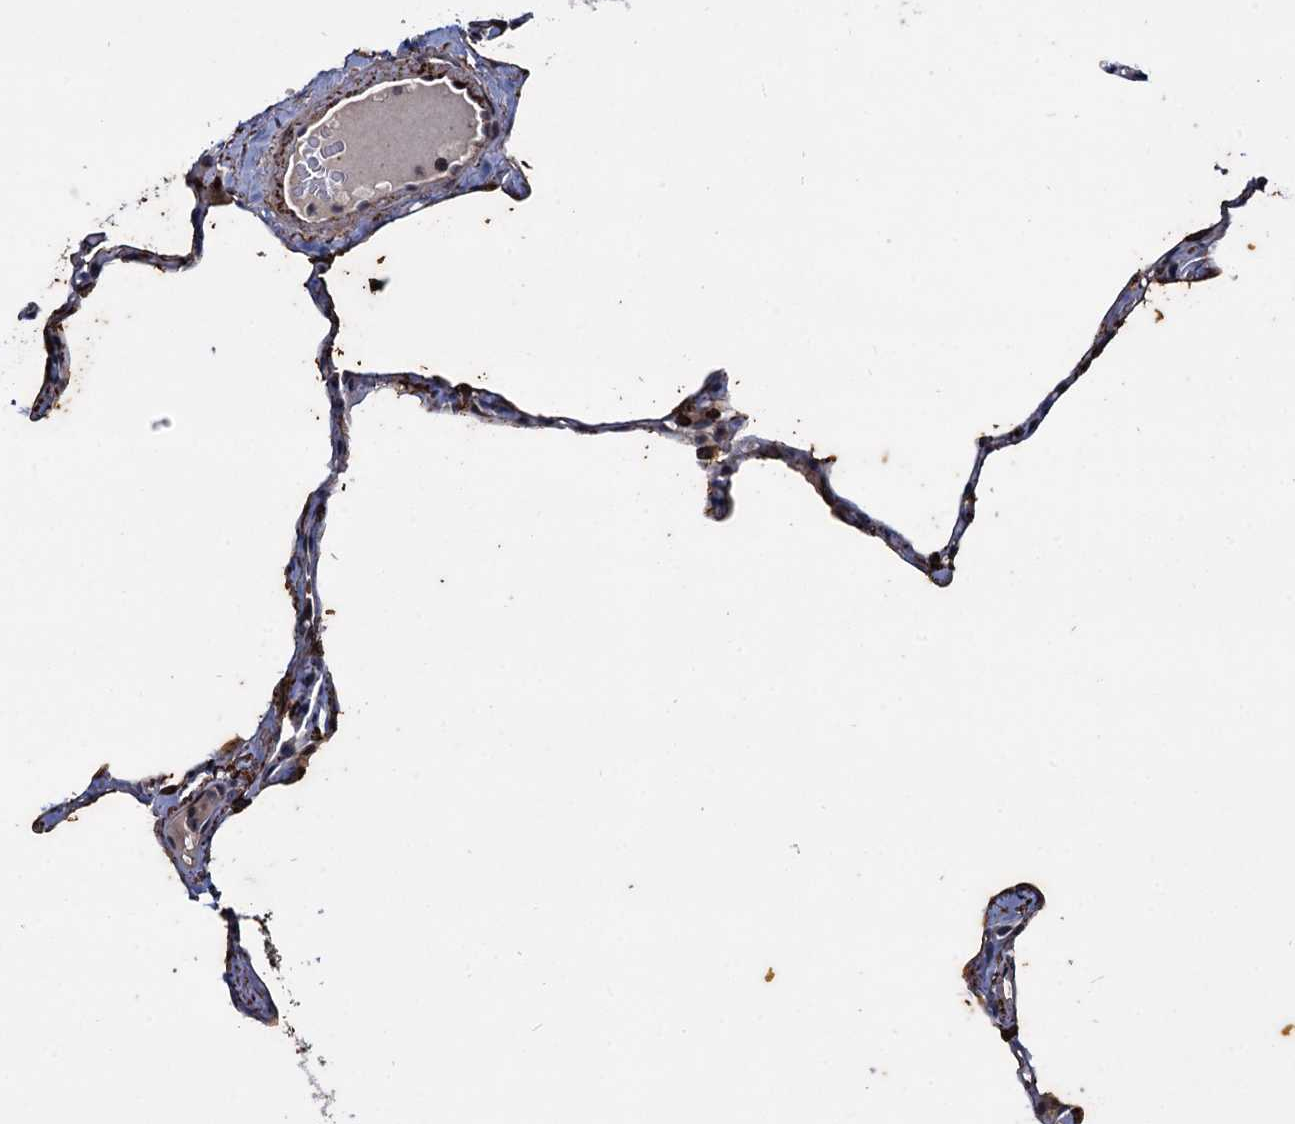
{"staining": {"intensity": "moderate", "quantity": "25%-75%", "location": "cytoplasmic/membranous"}, "tissue": "lung", "cell_type": "Alveolar cells", "image_type": "normal", "snomed": [{"axis": "morphology", "description": "Normal tissue, NOS"}, {"axis": "topography", "description": "Lung"}], "caption": "Benign lung displays moderate cytoplasmic/membranous positivity in about 25%-75% of alveolar cells.", "gene": "ARHGAP42", "patient": {"sex": "male", "age": 65}}